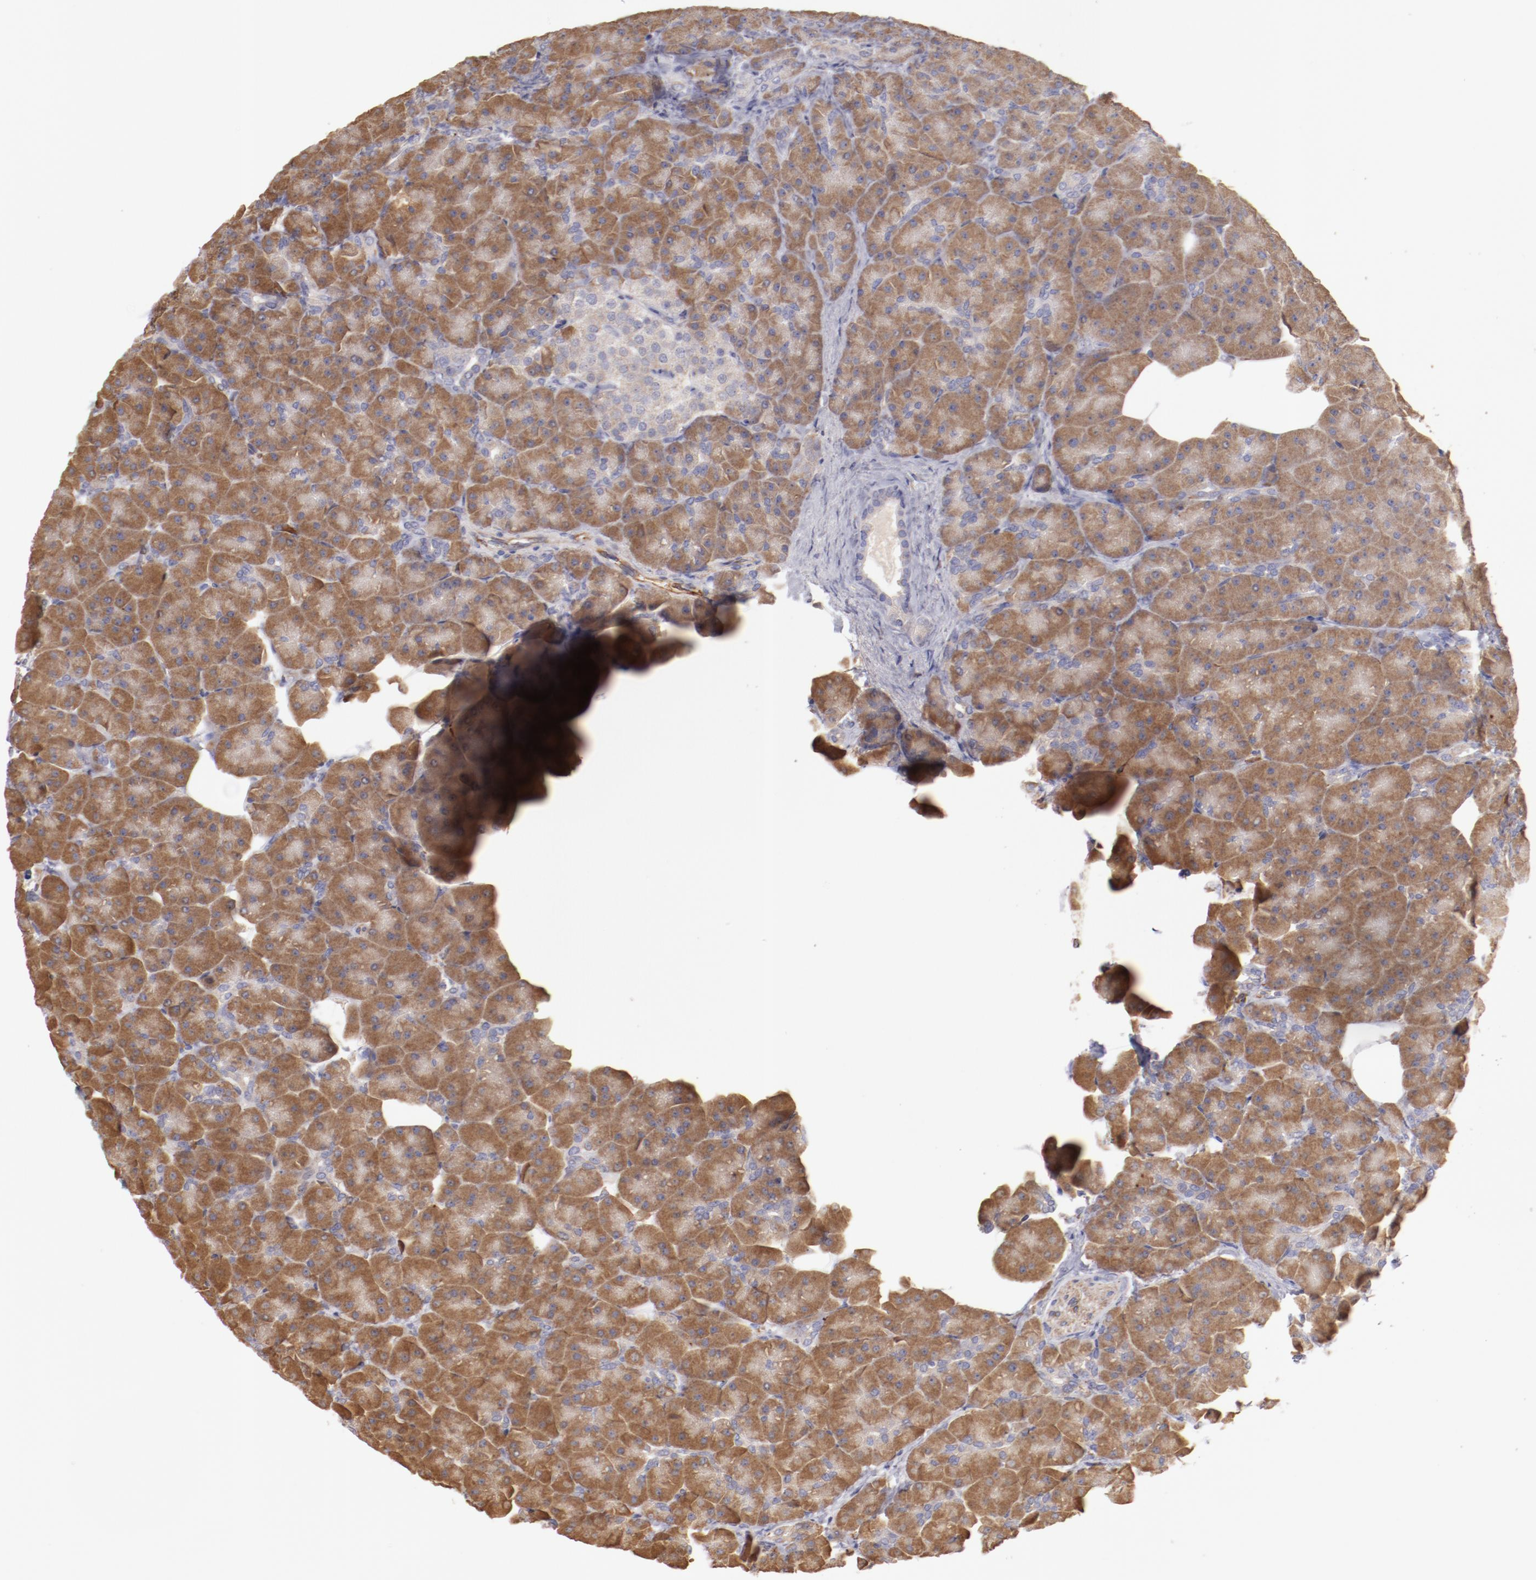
{"staining": {"intensity": "moderate", "quantity": ">75%", "location": "cytoplasmic/membranous"}, "tissue": "pancreas", "cell_type": "Exocrine glandular cells", "image_type": "normal", "snomed": [{"axis": "morphology", "description": "Normal tissue, NOS"}, {"axis": "topography", "description": "Pancreas"}], "caption": "Protein expression analysis of normal human pancreas reveals moderate cytoplasmic/membranous positivity in about >75% of exocrine glandular cells.", "gene": "ENTPD5", "patient": {"sex": "male", "age": 66}}